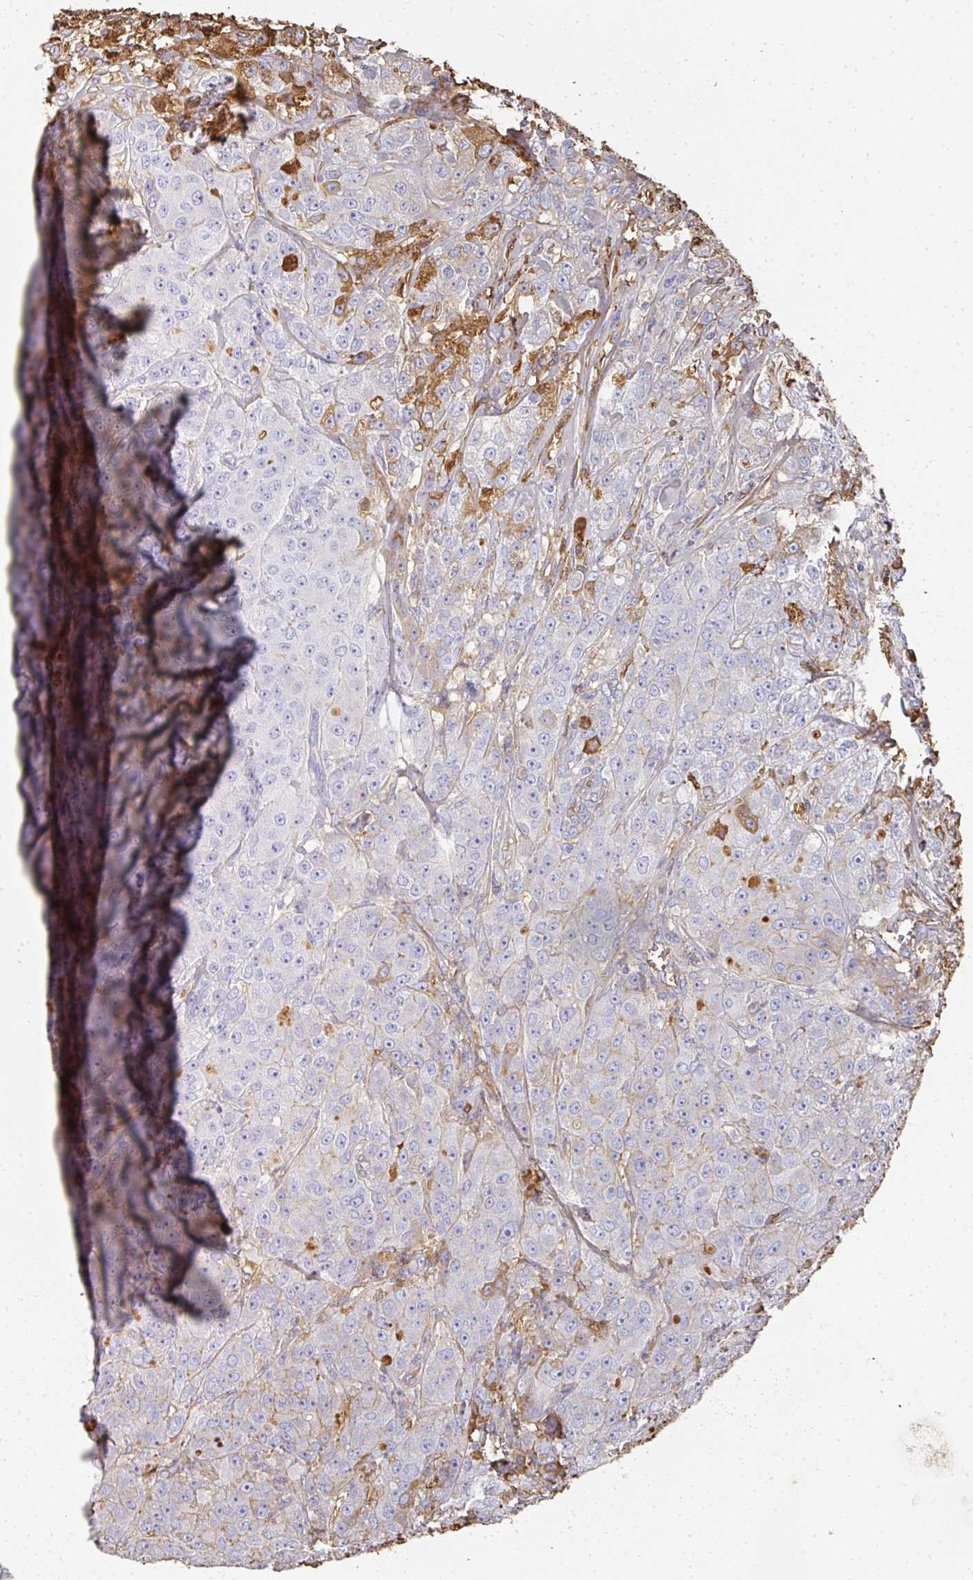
{"staining": {"intensity": "weak", "quantity": "<25%", "location": "cytoplasmic/membranous"}, "tissue": "breast cancer", "cell_type": "Tumor cells", "image_type": "cancer", "snomed": [{"axis": "morphology", "description": "Duct carcinoma"}, {"axis": "topography", "description": "Breast"}], "caption": "This histopathology image is of breast cancer stained with immunohistochemistry (IHC) to label a protein in brown with the nuclei are counter-stained blue. There is no expression in tumor cells.", "gene": "ALB", "patient": {"sex": "female", "age": 43}}